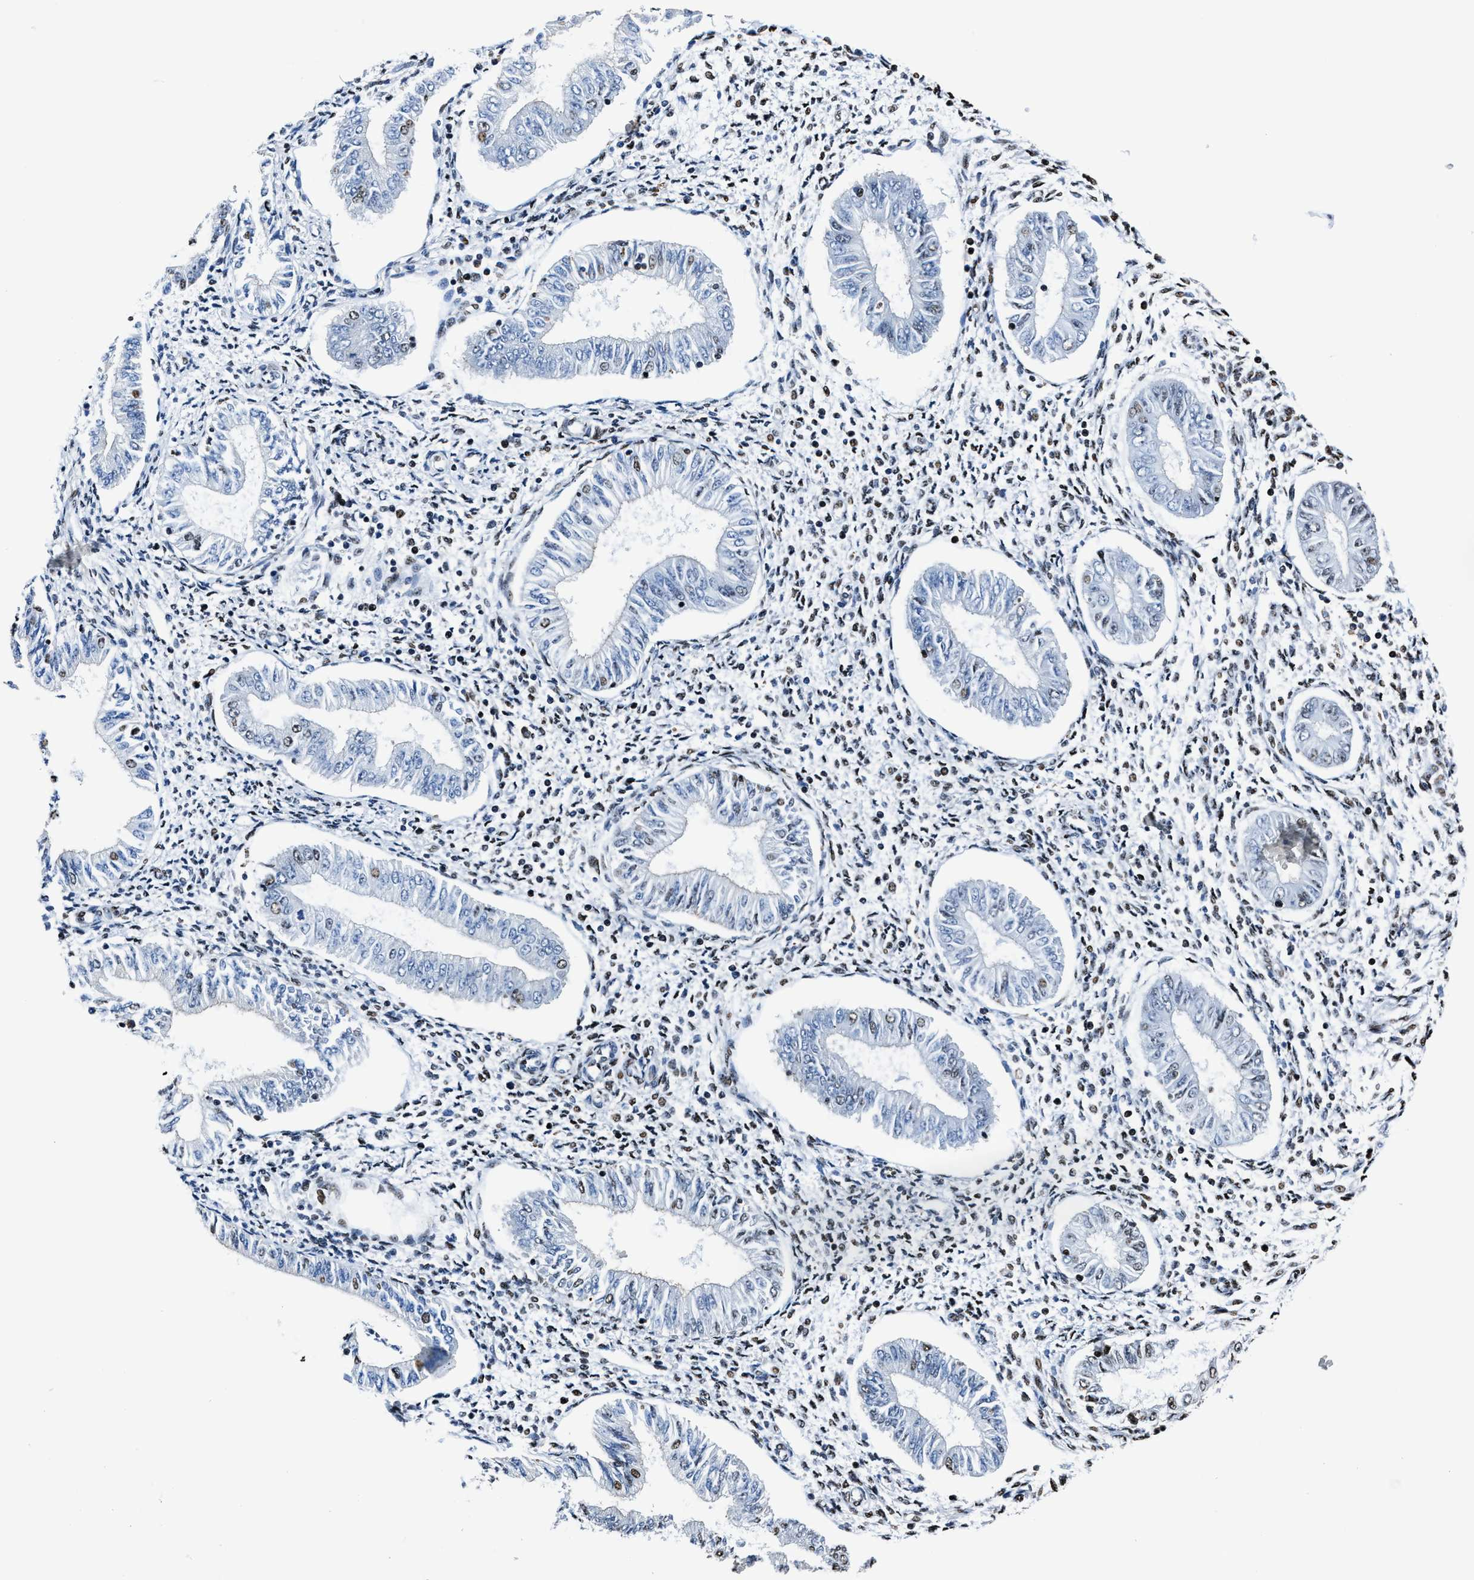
{"staining": {"intensity": "moderate", "quantity": "25%-75%", "location": "nuclear"}, "tissue": "endometrium", "cell_type": "Cells in endometrial stroma", "image_type": "normal", "snomed": [{"axis": "morphology", "description": "Normal tissue, NOS"}, {"axis": "topography", "description": "Endometrium"}], "caption": "Immunohistochemical staining of benign human endometrium shows 25%-75% levels of moderate nuclear protein staining in about 25%-75% of cells in endometrial stroma.", "gene": "PPIE", "patient": {"sex": "female", "age": 50}}